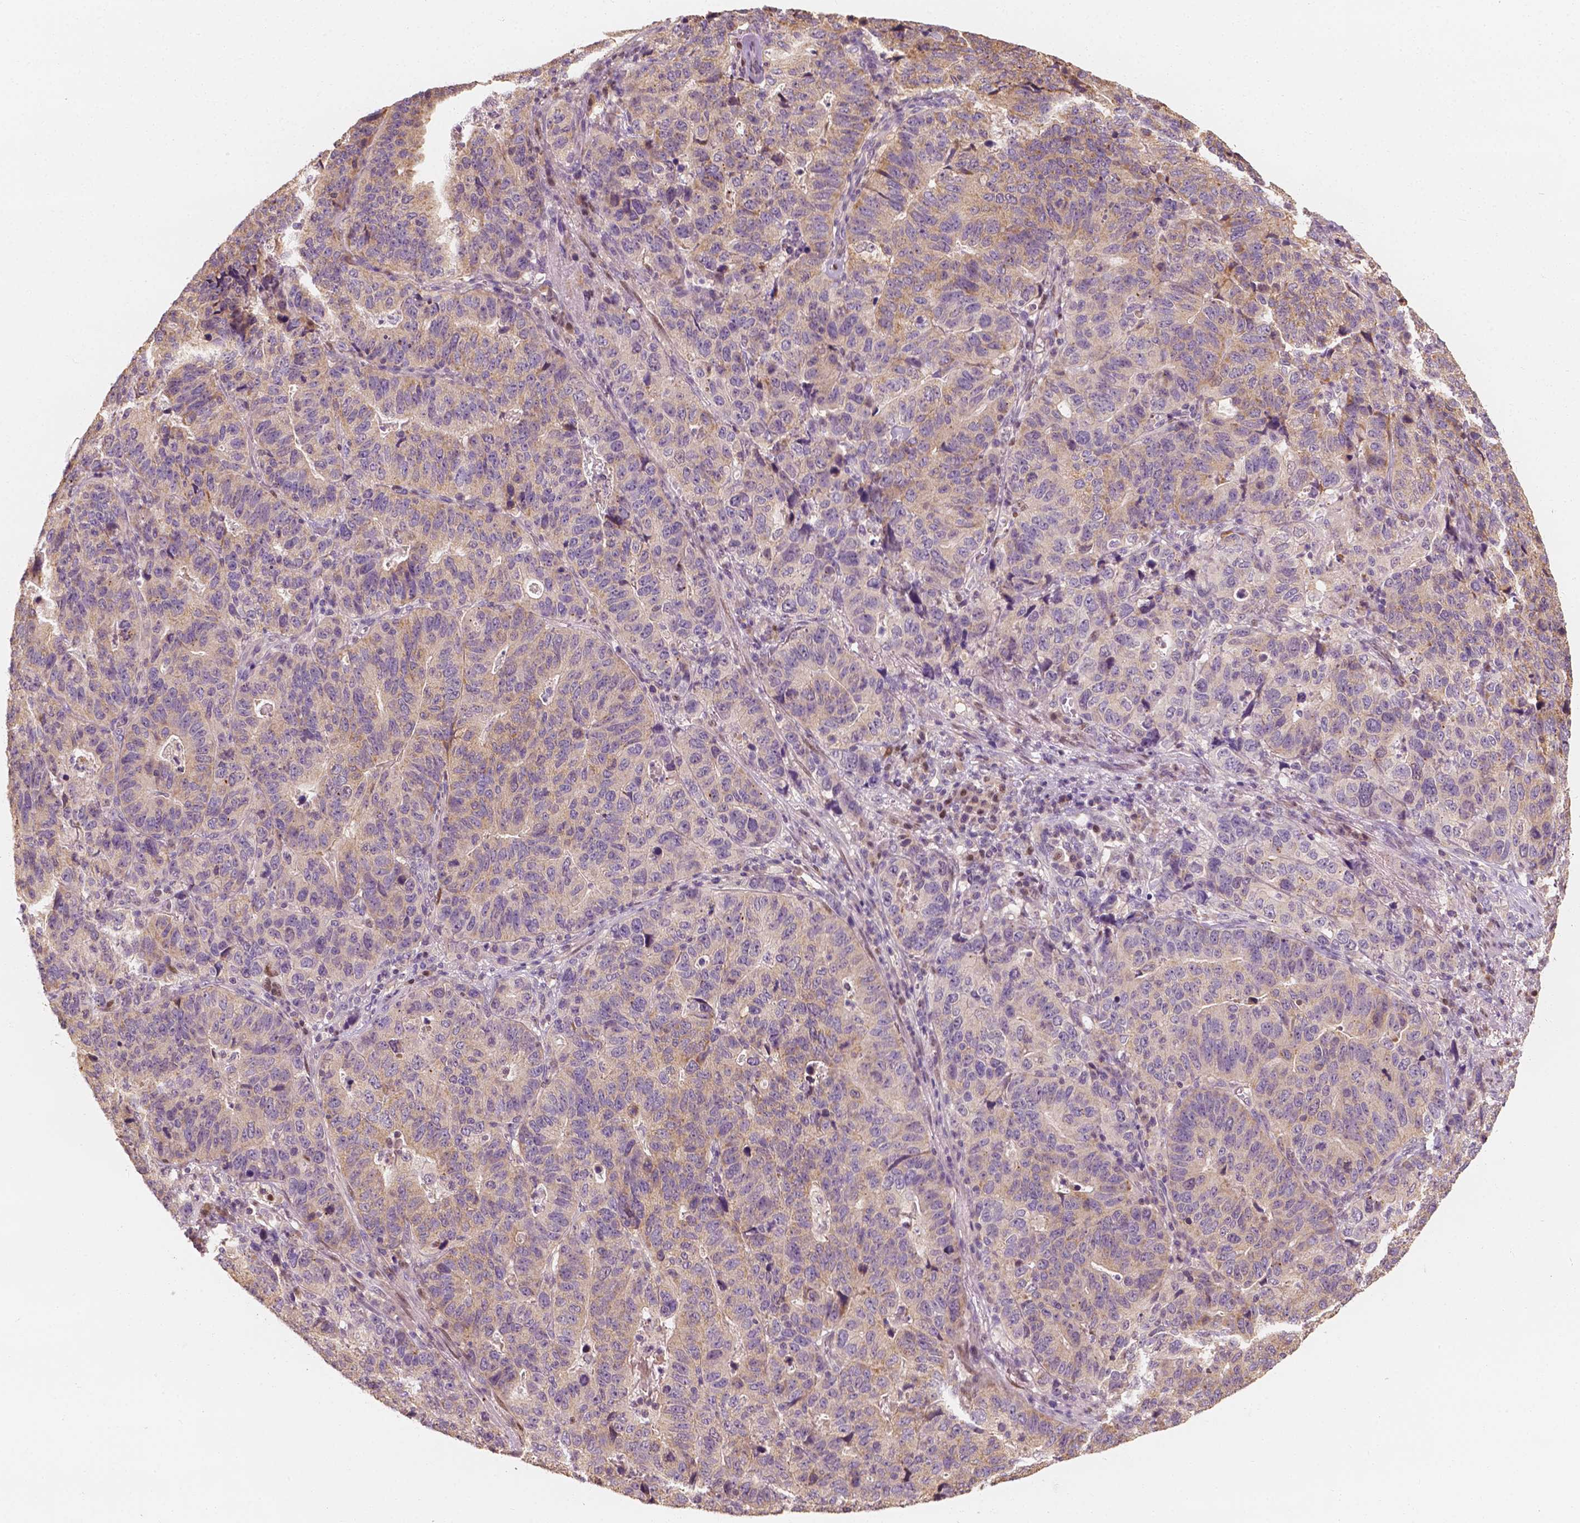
{"staining": {"intensity": "moderate", "quantity": "<25%", "location": "cytoplasmic/membranous"}, "tissue": "stomach cancer", "cell_type": "Tumor cells", "image_type": "cancer", "snomed": [{"axis": "morphology", "description": "Adenocarcinoma, NOS"}, {"axis": "topography", "description": "Stomach, upper"}], "caption": "There is low levels of moderate cytoplasmic/membranous expression in tumor cells of stomach adenocarcinoma, as demonstrated by immunohistochemical staining (brown color).", "gene": "TBC1D17", "patient": {"sex": "female", "age": 67}}